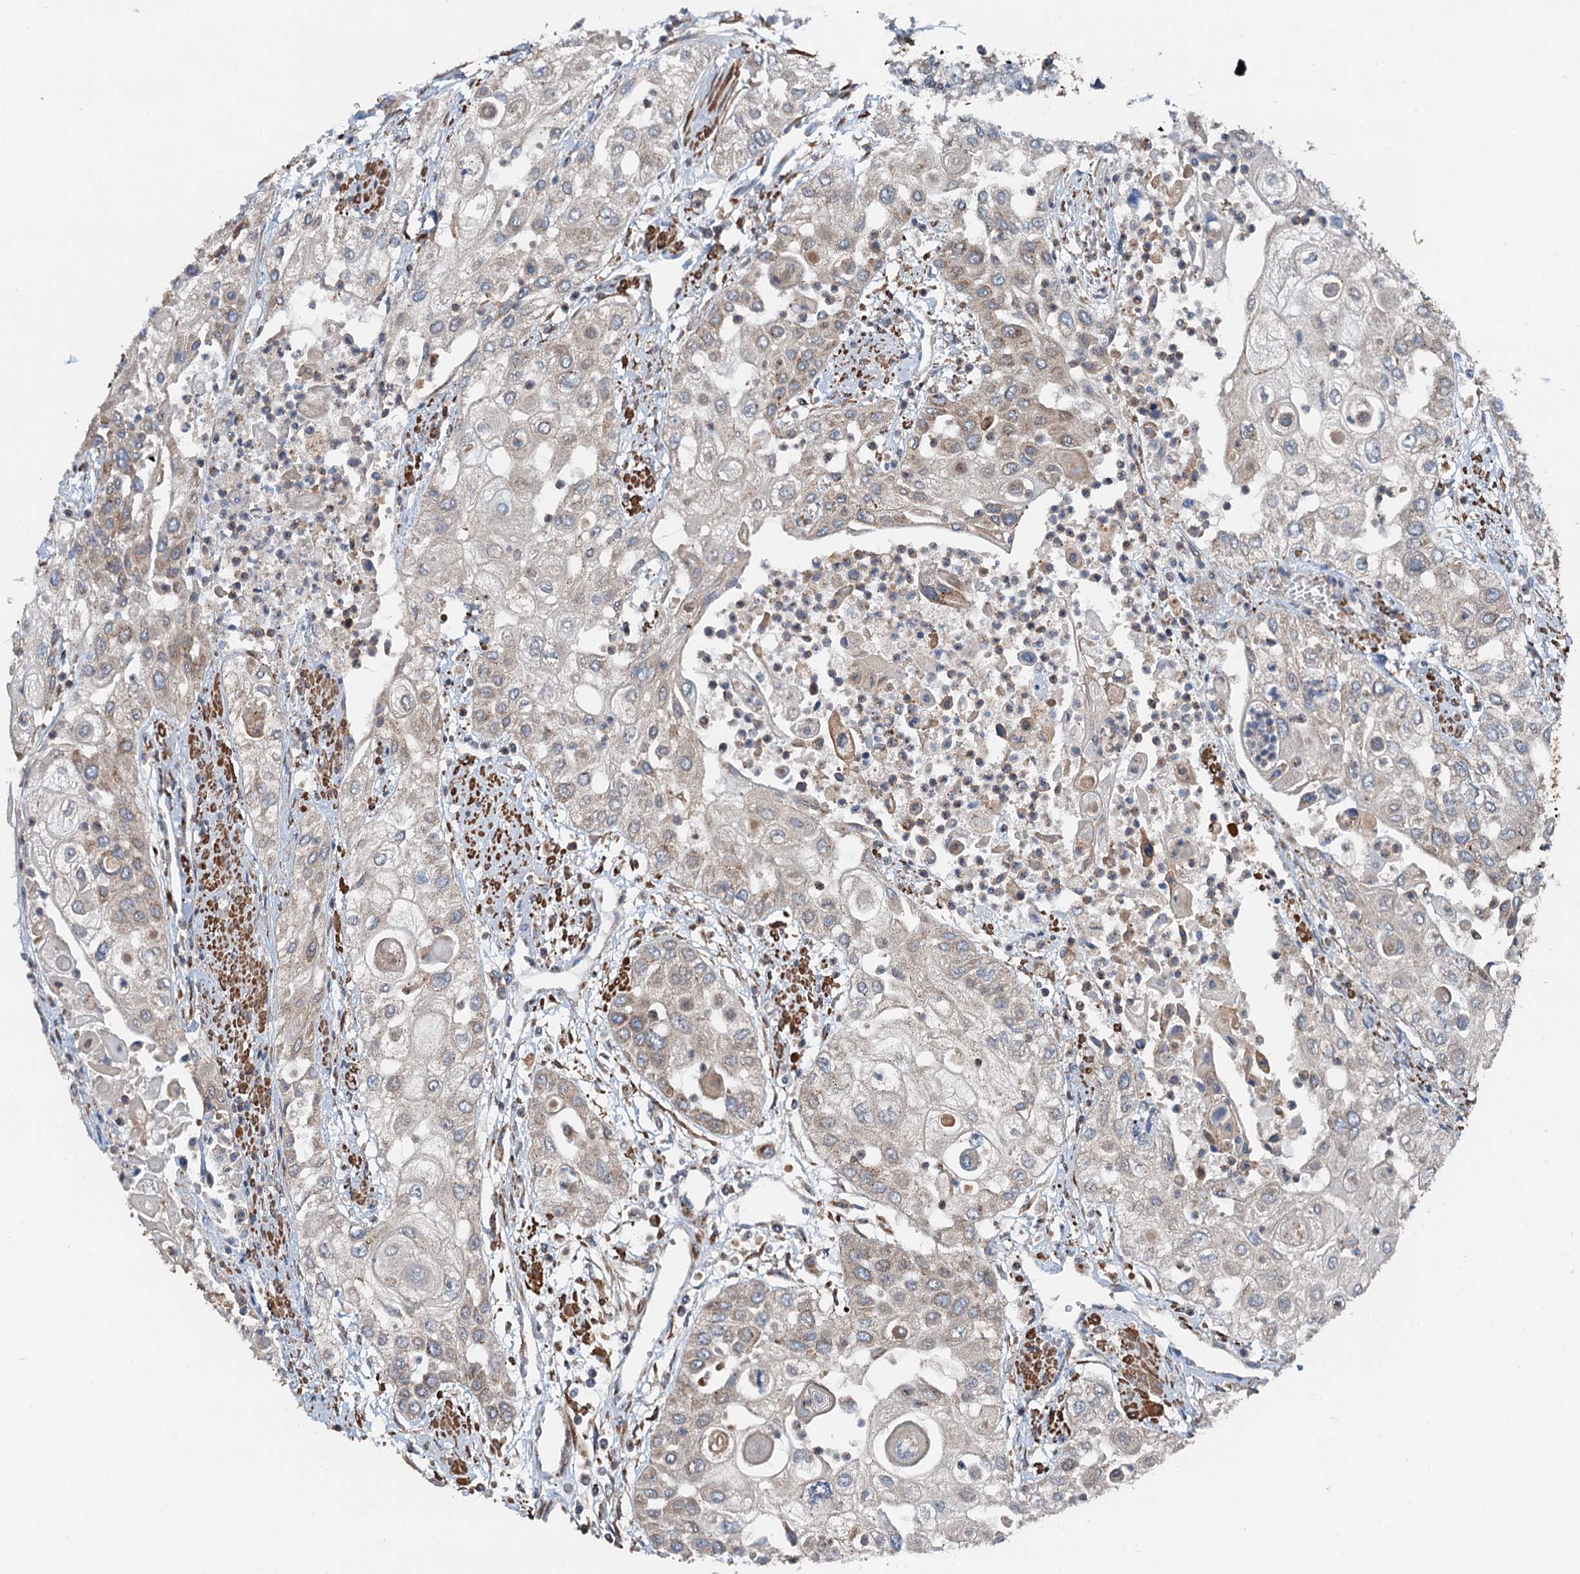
{"staining": {"intensity": "weak", "quantity": "<25%", "location": "cytoplasmic/membranous"}, "tissue": "urothelial cancer", "cell_type": "Tumor cells", "image_type": "cancer", "snomed": [{"axis": "morphology", "description": "Urothelial carcinoma, High grade"}, {"axis": "topography", "description": "Urinary bladder"}], "caption": "Tumor cells show no significant protein staining in high-grade urothelial carcinoma.", "gene": "ANKRD26", "patient": {"sex": "female", "age": 79}}